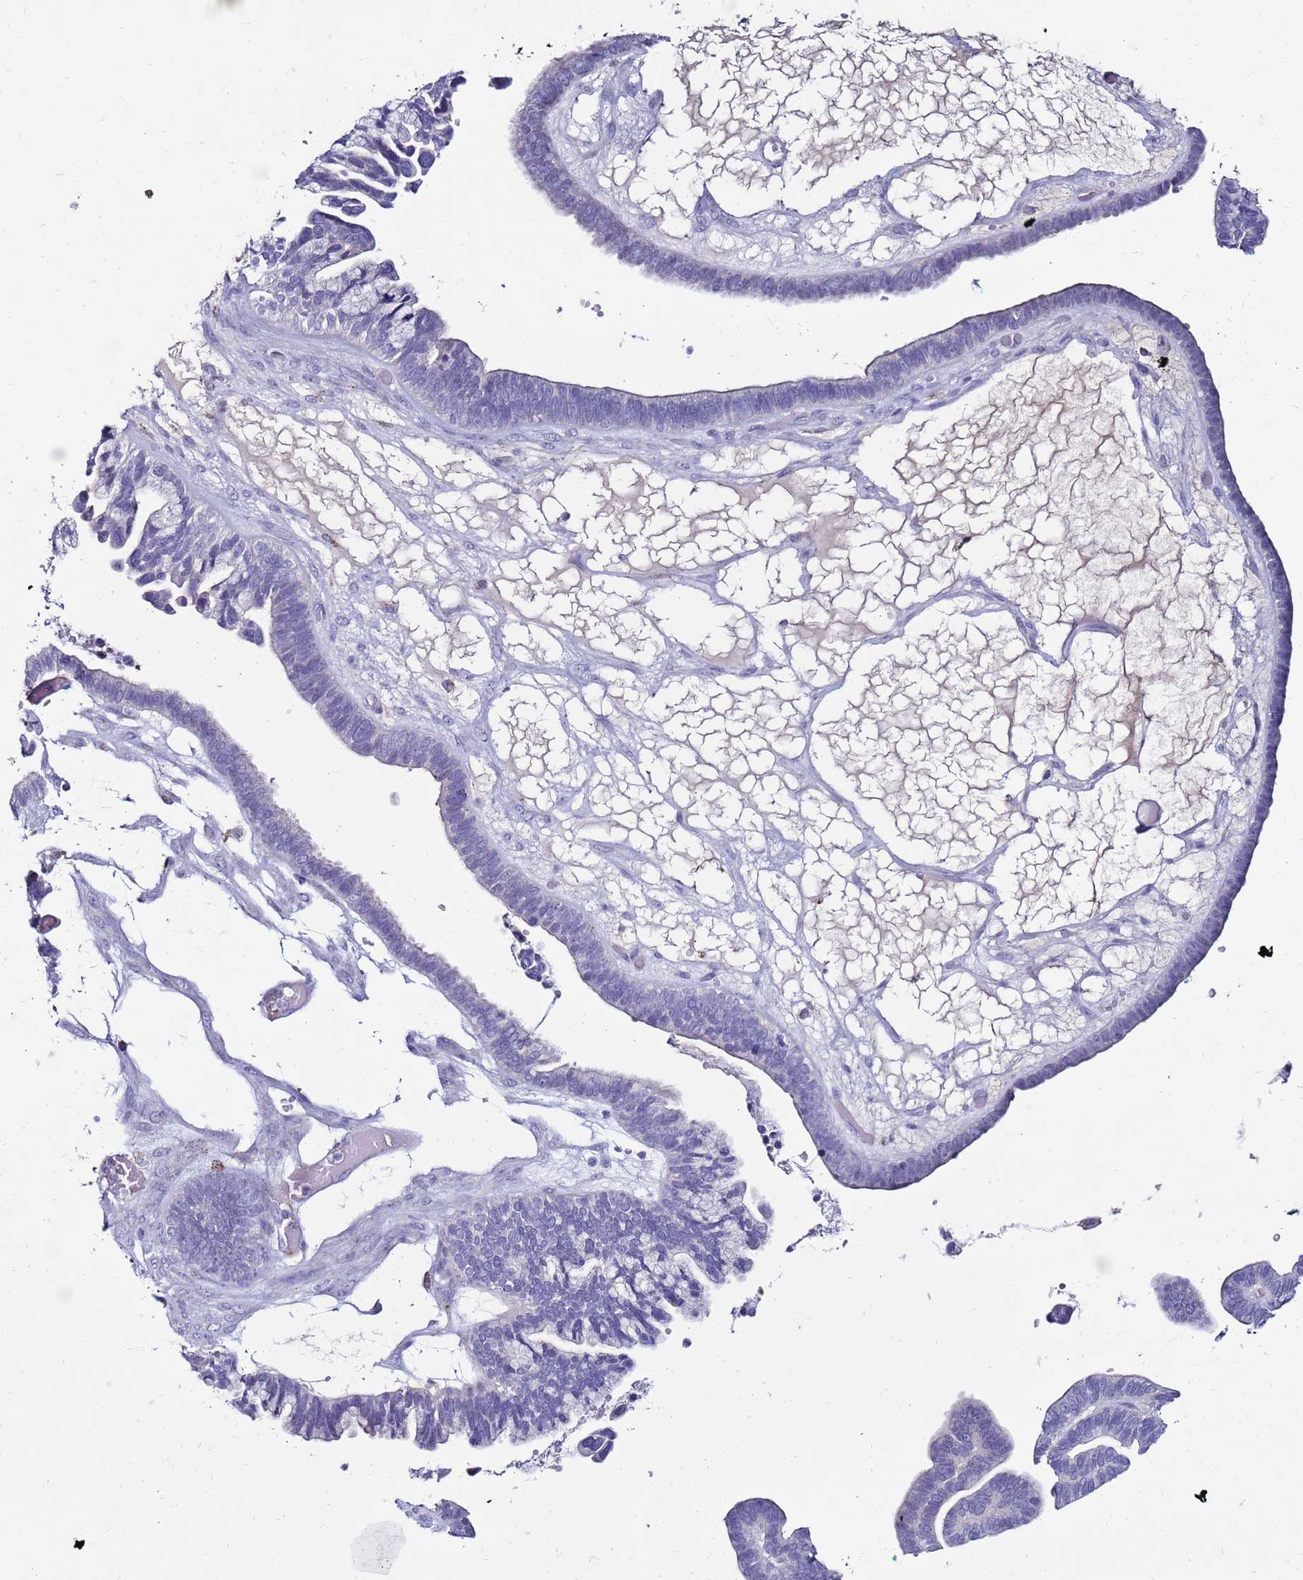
{"staining": {"intensity": "negative", "quantity": "none", "location": "none"}, "tissue": "ovarian cancer", "cell_type": "Tumor cells", "image_type": "cancer", "snomed": [{"axis": "morphology", "description": "Cystadenocarcinoma, serous, NOS"}, {"axis": "topography", "description": "Ovary"}], "caption": "IHC image of ovarian cancer stained for a protein (brown), which displays no staining in tumor cells.", "gene": "CLEC4M", "patient": {"sex": "female", "age": 56}}